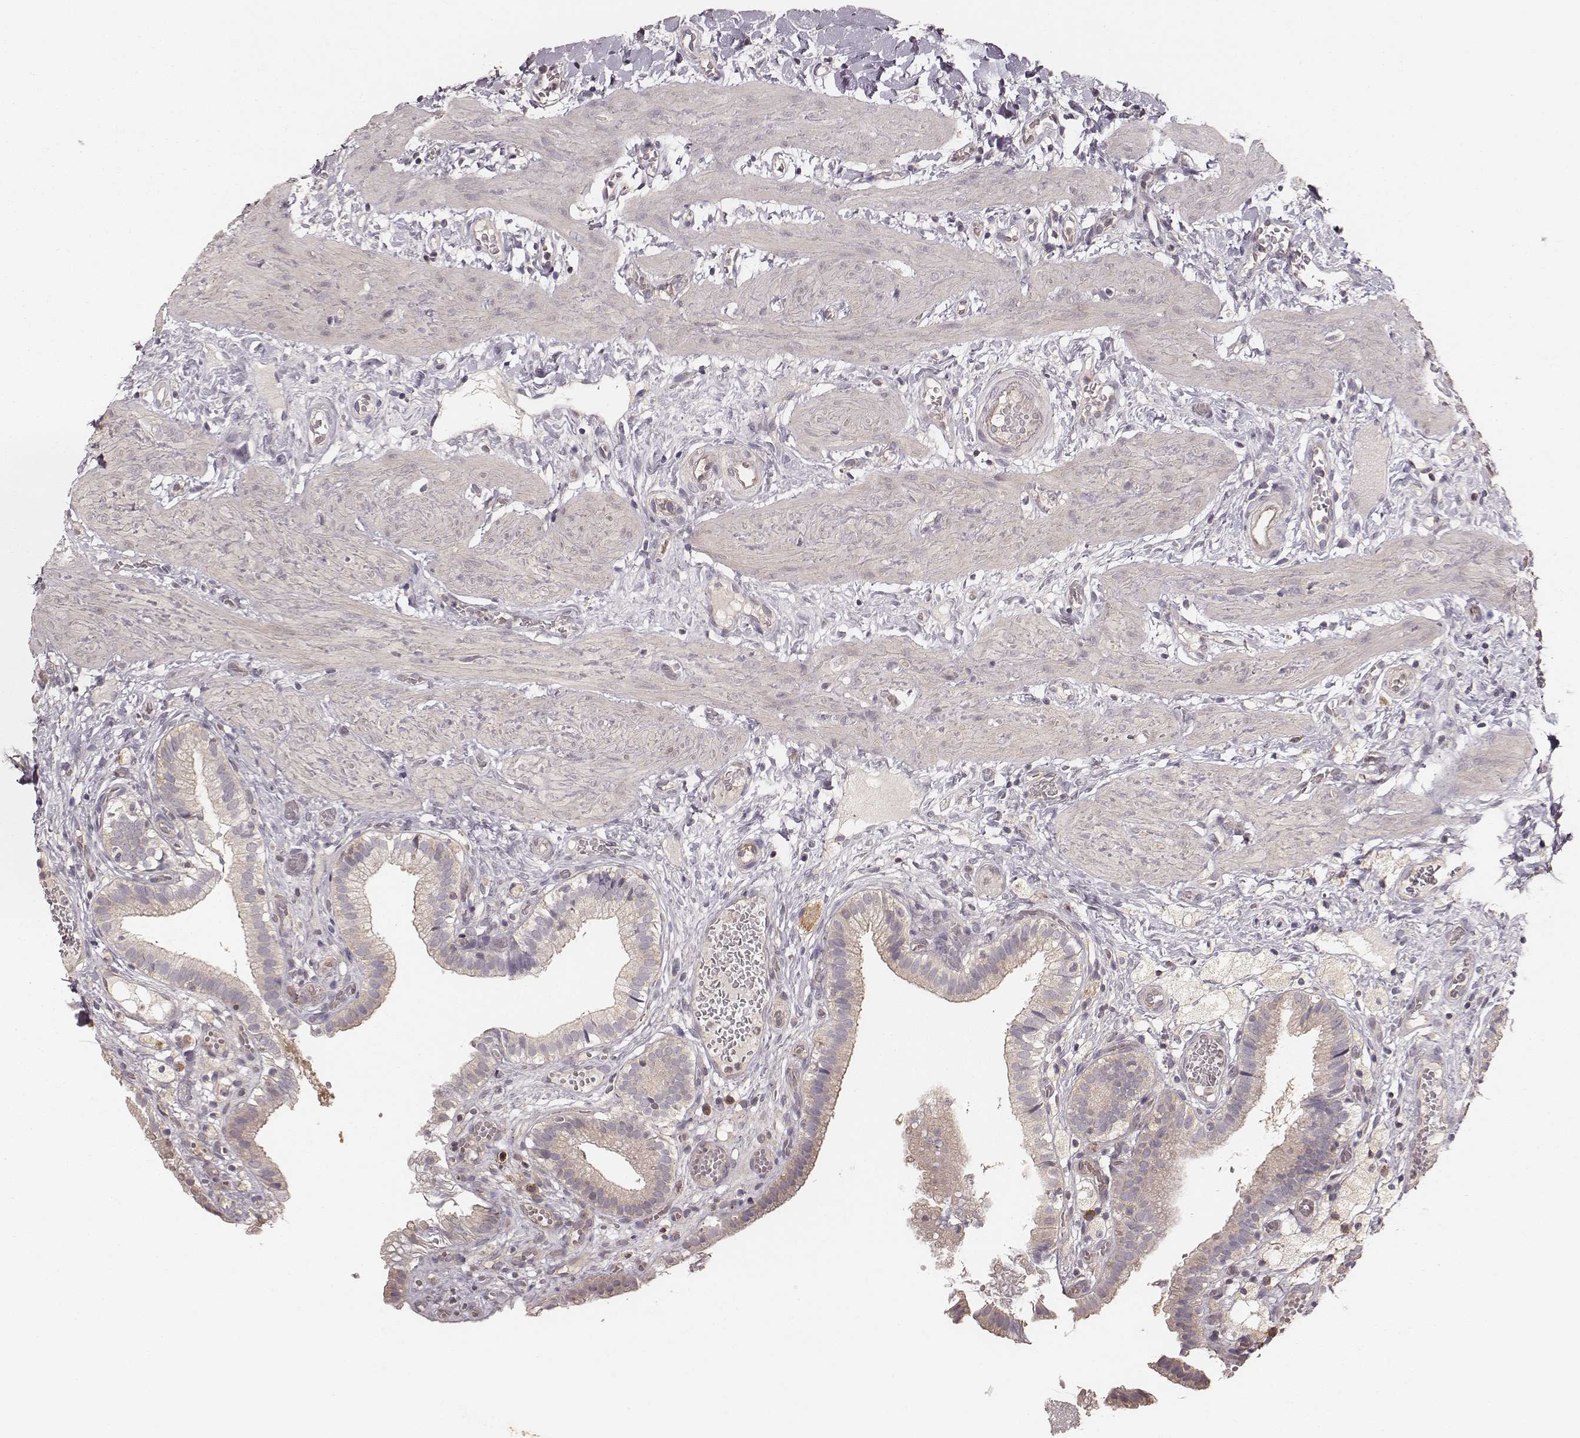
{"staining": {"intensity": "weak", "quantity": "25%-75%", "location": "cytoplasmic/membranous"}, "tissue": "gallbladder", "cell_type": "Glandular cells", "image_type": "normal", "snomed": [{"axis": "morphology", "description": "Normal tissue, NOS"}, {"axis": "topography", "description": "Gallbladder"}], "caption": "High-magnification brightfield microscopy of normal gallbladder stained with DAB (3,3'-diaminobenzidine) (brown) and counterstained with hematoxylin (blue). glandular cells exhibit weak cytoplasmic/membranous staining is appreciated in about25%-75% of cells. (Brightfield microscopy of DAB IHC at high magnification).", "gene": "CARS1", "patient": {"sex": "female", "age": 24}}